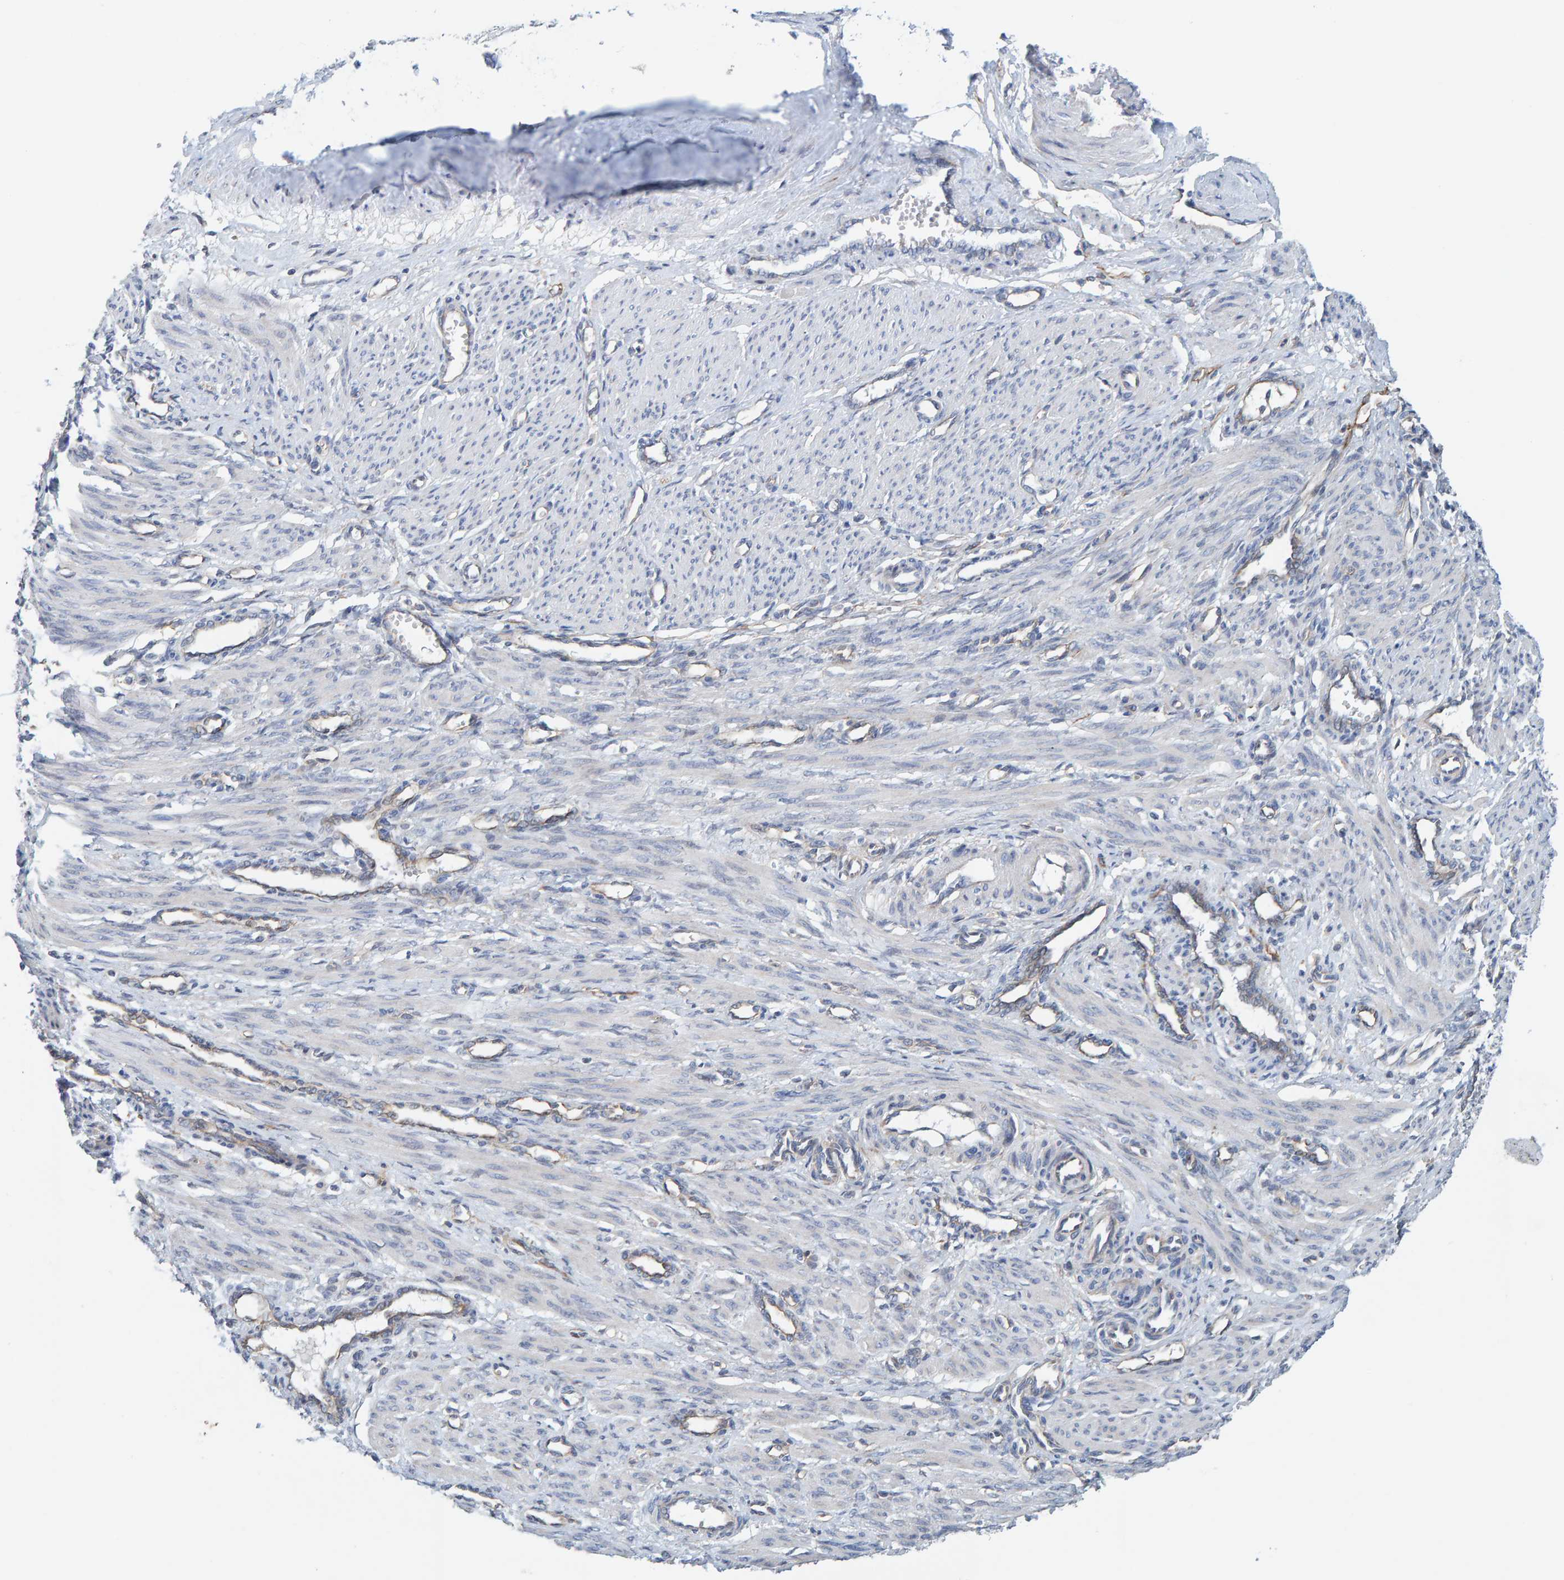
{"staining": {"intensity": "negative", "quantity": "none", "location": "none"}, "tissue": "smooth muscle", "cell_type": "Smooth muscle cells", "image_type": "normal", "snomed": [{"axis": "morphology", "description": "Normal tissue, NOS"}, {"axis": "topography", "description": "Endometrium"}], "caption": "DAB (3,3'-diaminobenzidine) immunohistochemical staining of normal human smooth muscle shows no significant positivity in smooth muscle cells. Brightfield microscopy of immunohistochemistry (IHC) stained with DAB (3,3'-diaminobenzidine) (brown) and hematoxylin (blue), captured at high magnification.", "gene": "RGP1", "patient": {"sex": "female", "age": 33}}